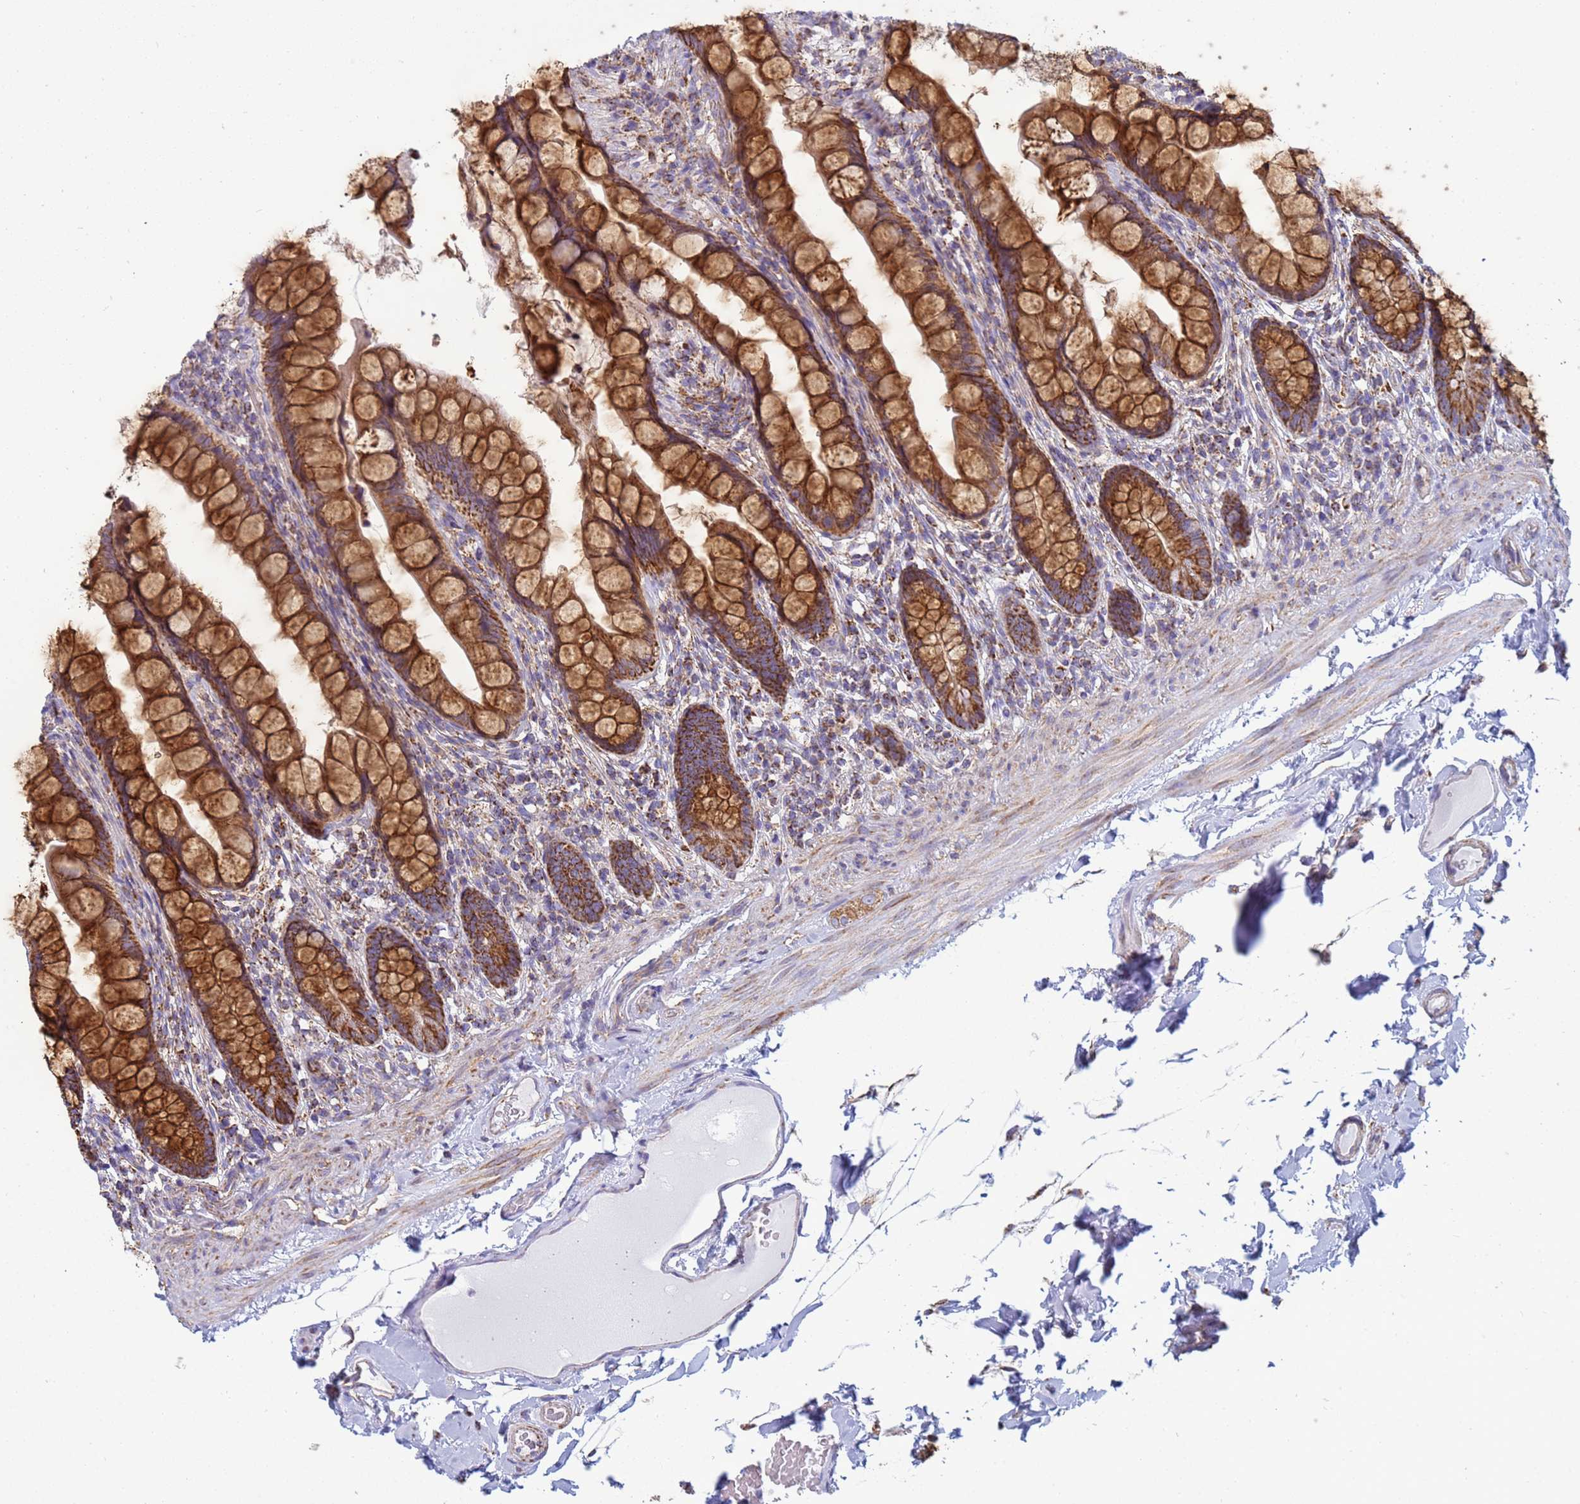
{"staining": {"intensity": "strong", "quantity": ">75%", "location": "cytoplasmic/membranous"}, "tissue": "small intestine", "cell_type": "Glandular cells", "image_type": "normal", "snomed": [{"axis": "morphology", "description": "Normal tissue, NOS"}, {"axis": "topography", "description": "Small intestine"}], "caption": "Immunohistochemical staining of benign small intestine demonstrates strong cytoplasmic/membranous protein expression in about >75% of glandular cells.", "gene": "COQ4", "patient": {"sex": "male", "age": 70}}